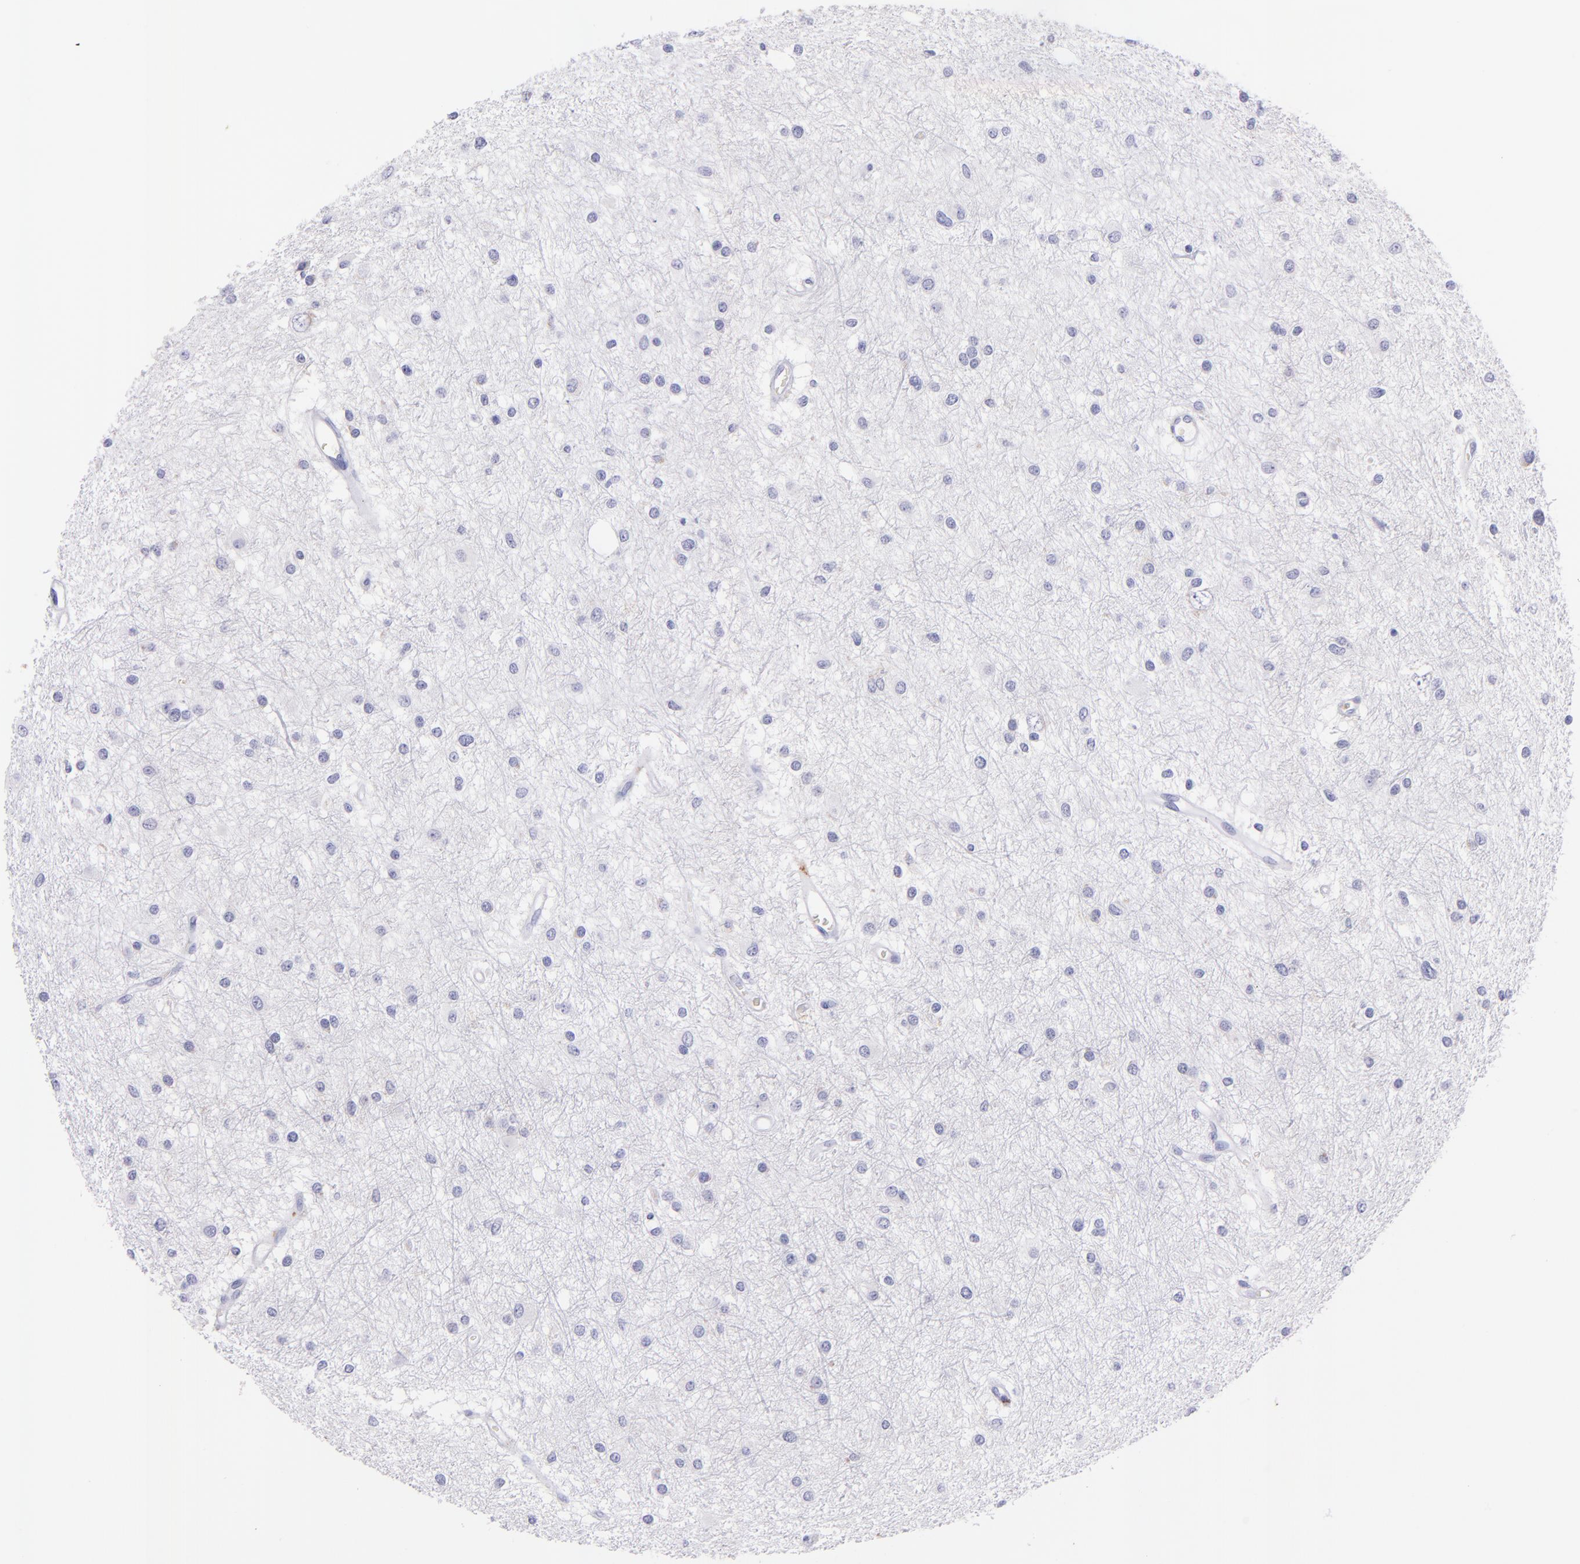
{"staining": {"intensity": "negative", "quantity": "none", "location": "none"}, "tissue": "glioma", "cell_type": "Tumor cells", "image_type": "cancer", "snomed": [{"axis": "morphology", "description": "Glioma, malignant, Low grade"}, {"axis": "topography", "description": "Brain"}], "caption": "An immunohistochemistry (IHC) micrograph of glioma is shown. There is no staining in tumor cells of glioma.", "gene": "SPN", "patient": {"sex": "female", "age": 36}}